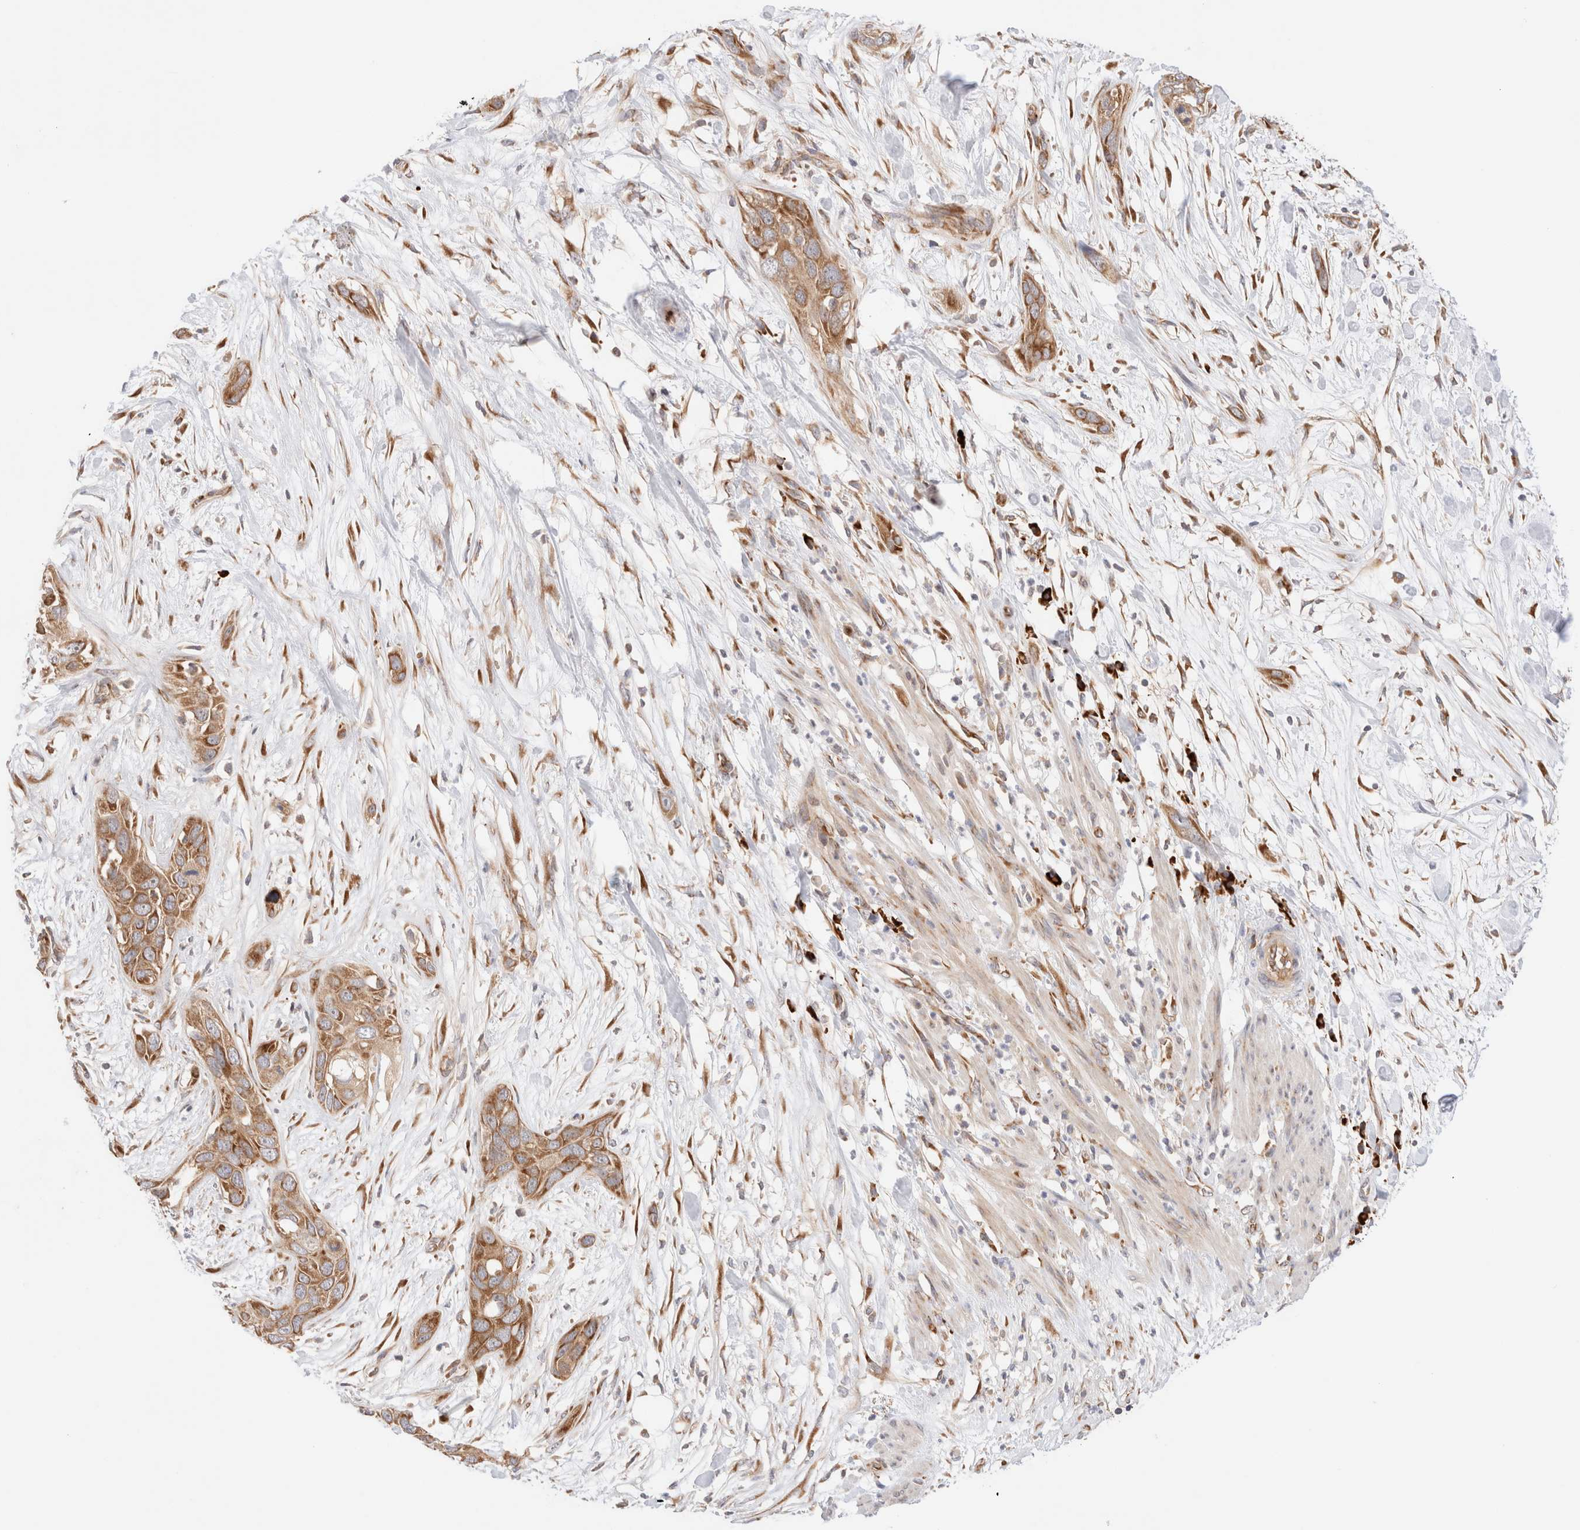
{"staining": {"intensity": "moderate", "quantity": ">75%", "location": "cytoplasmic/membranous"}, "tissue": "pancreatic cancer", "cell_type": "Tumor cells", "image_type": "cancer", "snomed": [{"axis": "morphology", "description": "Adenocarcinoma, NOS"}, {"axis": "topography", "description": "Pancreas"}], "caption": "High-power microscopy captured an immunohistochemistry (IHC) micrograph of pancreatic cancer, revealing moderate cytoplasmic/membranous positivity in about >75% of tumor cells.", "gene": "UTS2B", "patient": {"sex": "female", "age": 60}}